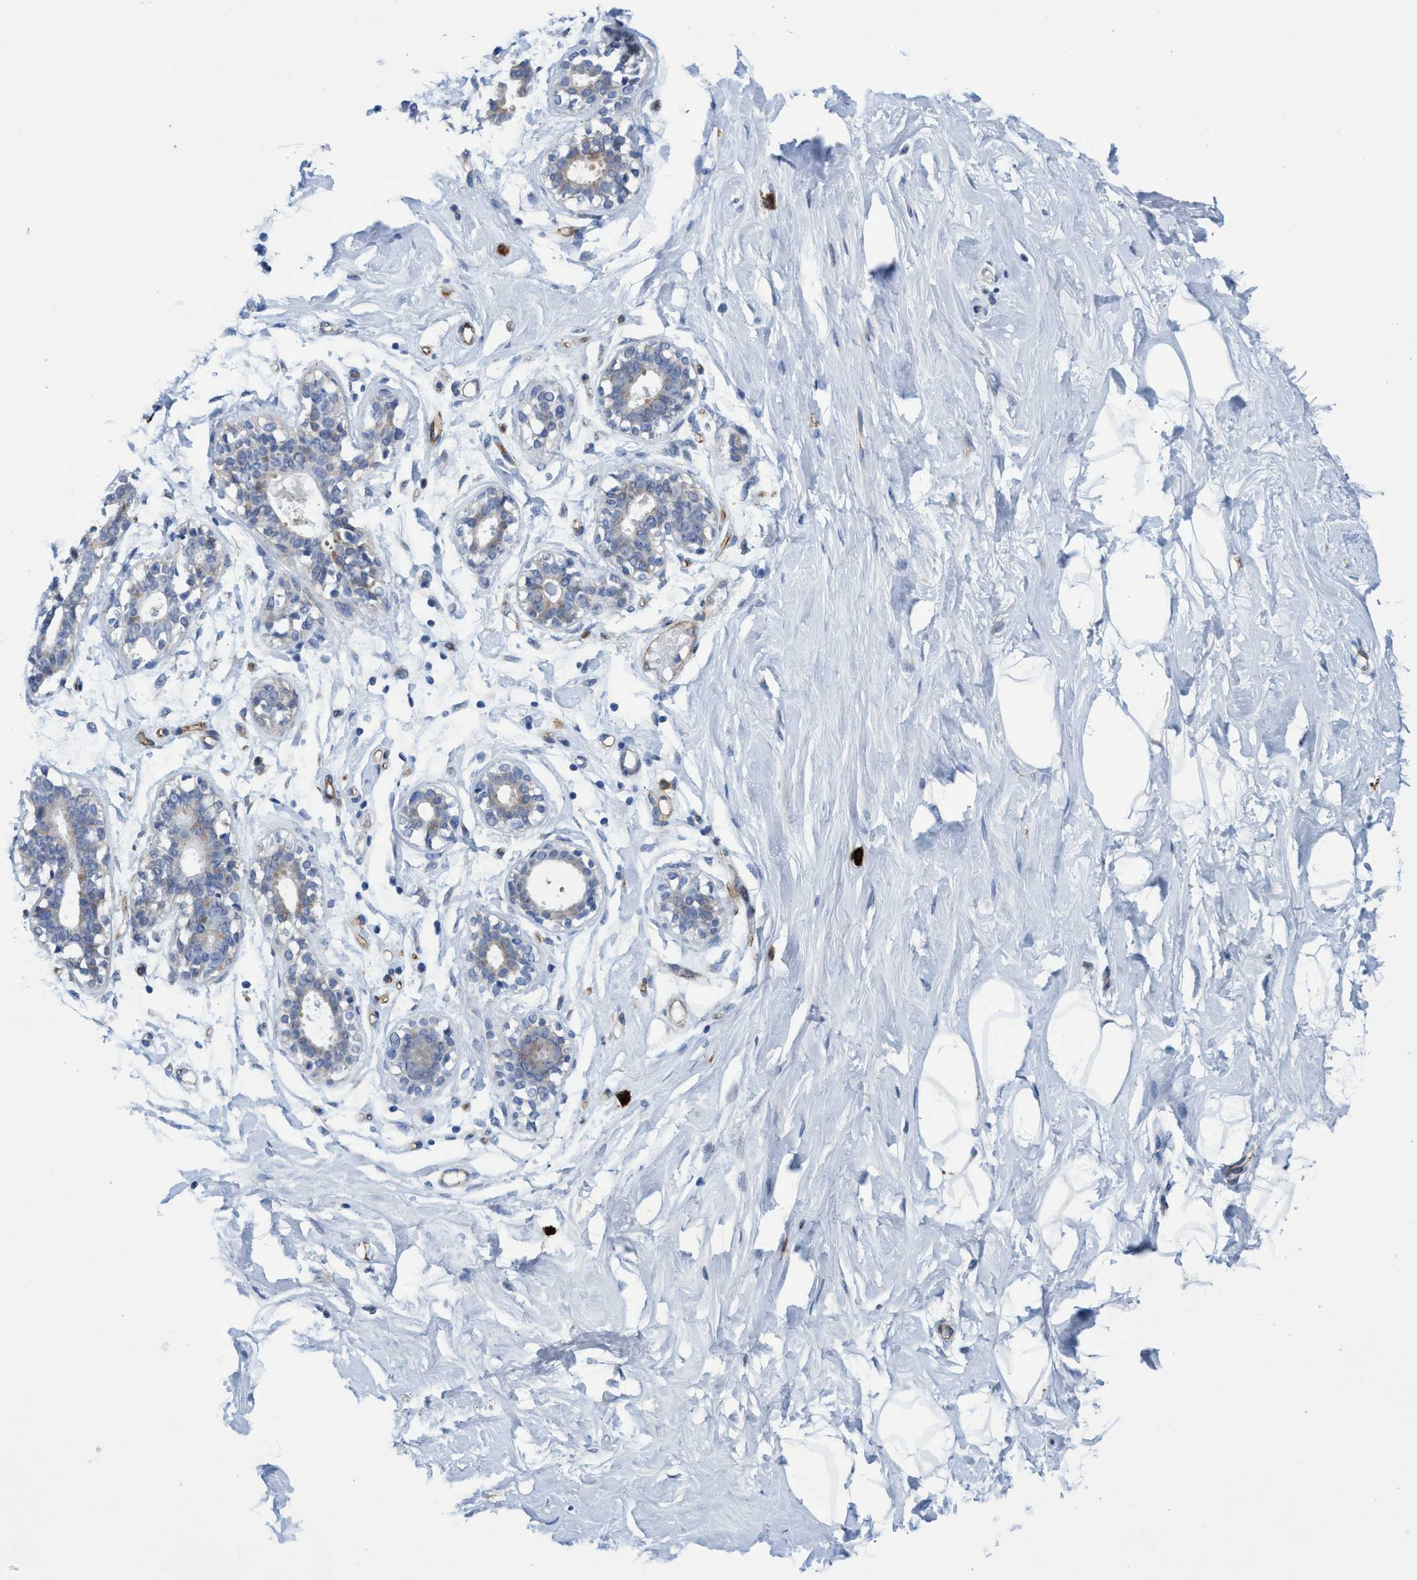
{"staining": {"intensity": "negative", "quantity": "none", "location": "none"}, "tissue": "breast", "cell_type": "Adipocytes", "image_type": "normal", "snomed": [{"axis": "morphology", "description": "Normal tissue, NOS"}, {"axis": "topography", "description": "Breast"}], "caption": "This is an IHC image of benign human breast. There is no staining in adipocytes.", "gene": "SLC43A2", "patient": {"sex": "female", "age": 23}}